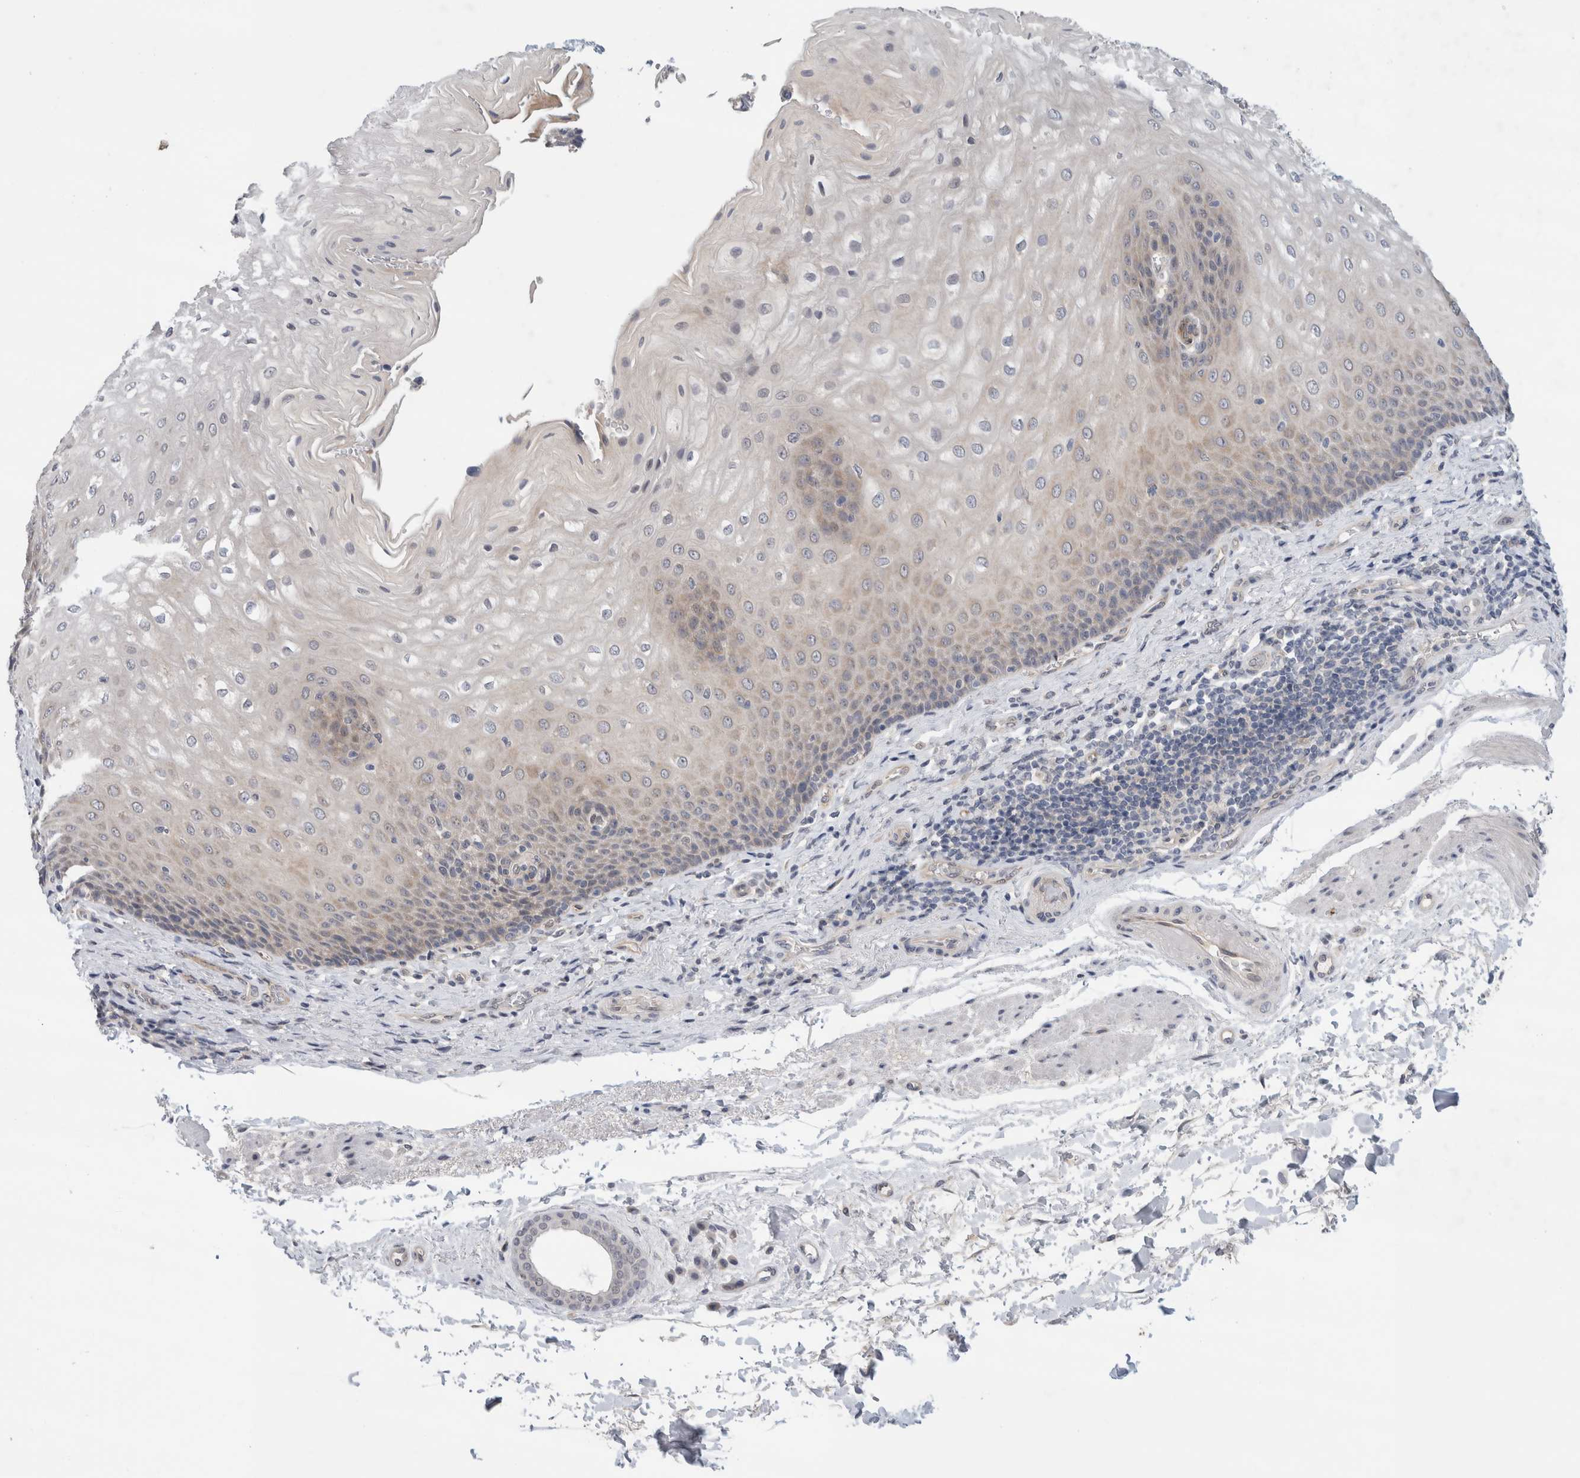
{"staining": {"intensity": "weak", "quantity": "25%-75%", "location": "cytoplasmic/membranous,nuclear"}, "tissue": "esophagus", "cell_type": "Squamous epithelial cells", "image_type": "normal", "snomed": [{"axis": "morphology", "description": "Normal tissue, NOS"}, {"axis": "topography", "description": "Esophagus"}], "caption": "Immunohistochemistry (IHC) image of unremarkable esophagus stained for a protein (brown), which exhibits low levels of weak cytoplasmic/membranous,nuclear staining in about 25%-75% of squamous epithelial cells.", "gene": "EIF4G3", "patient": {"sex": "male", "age": 54}}